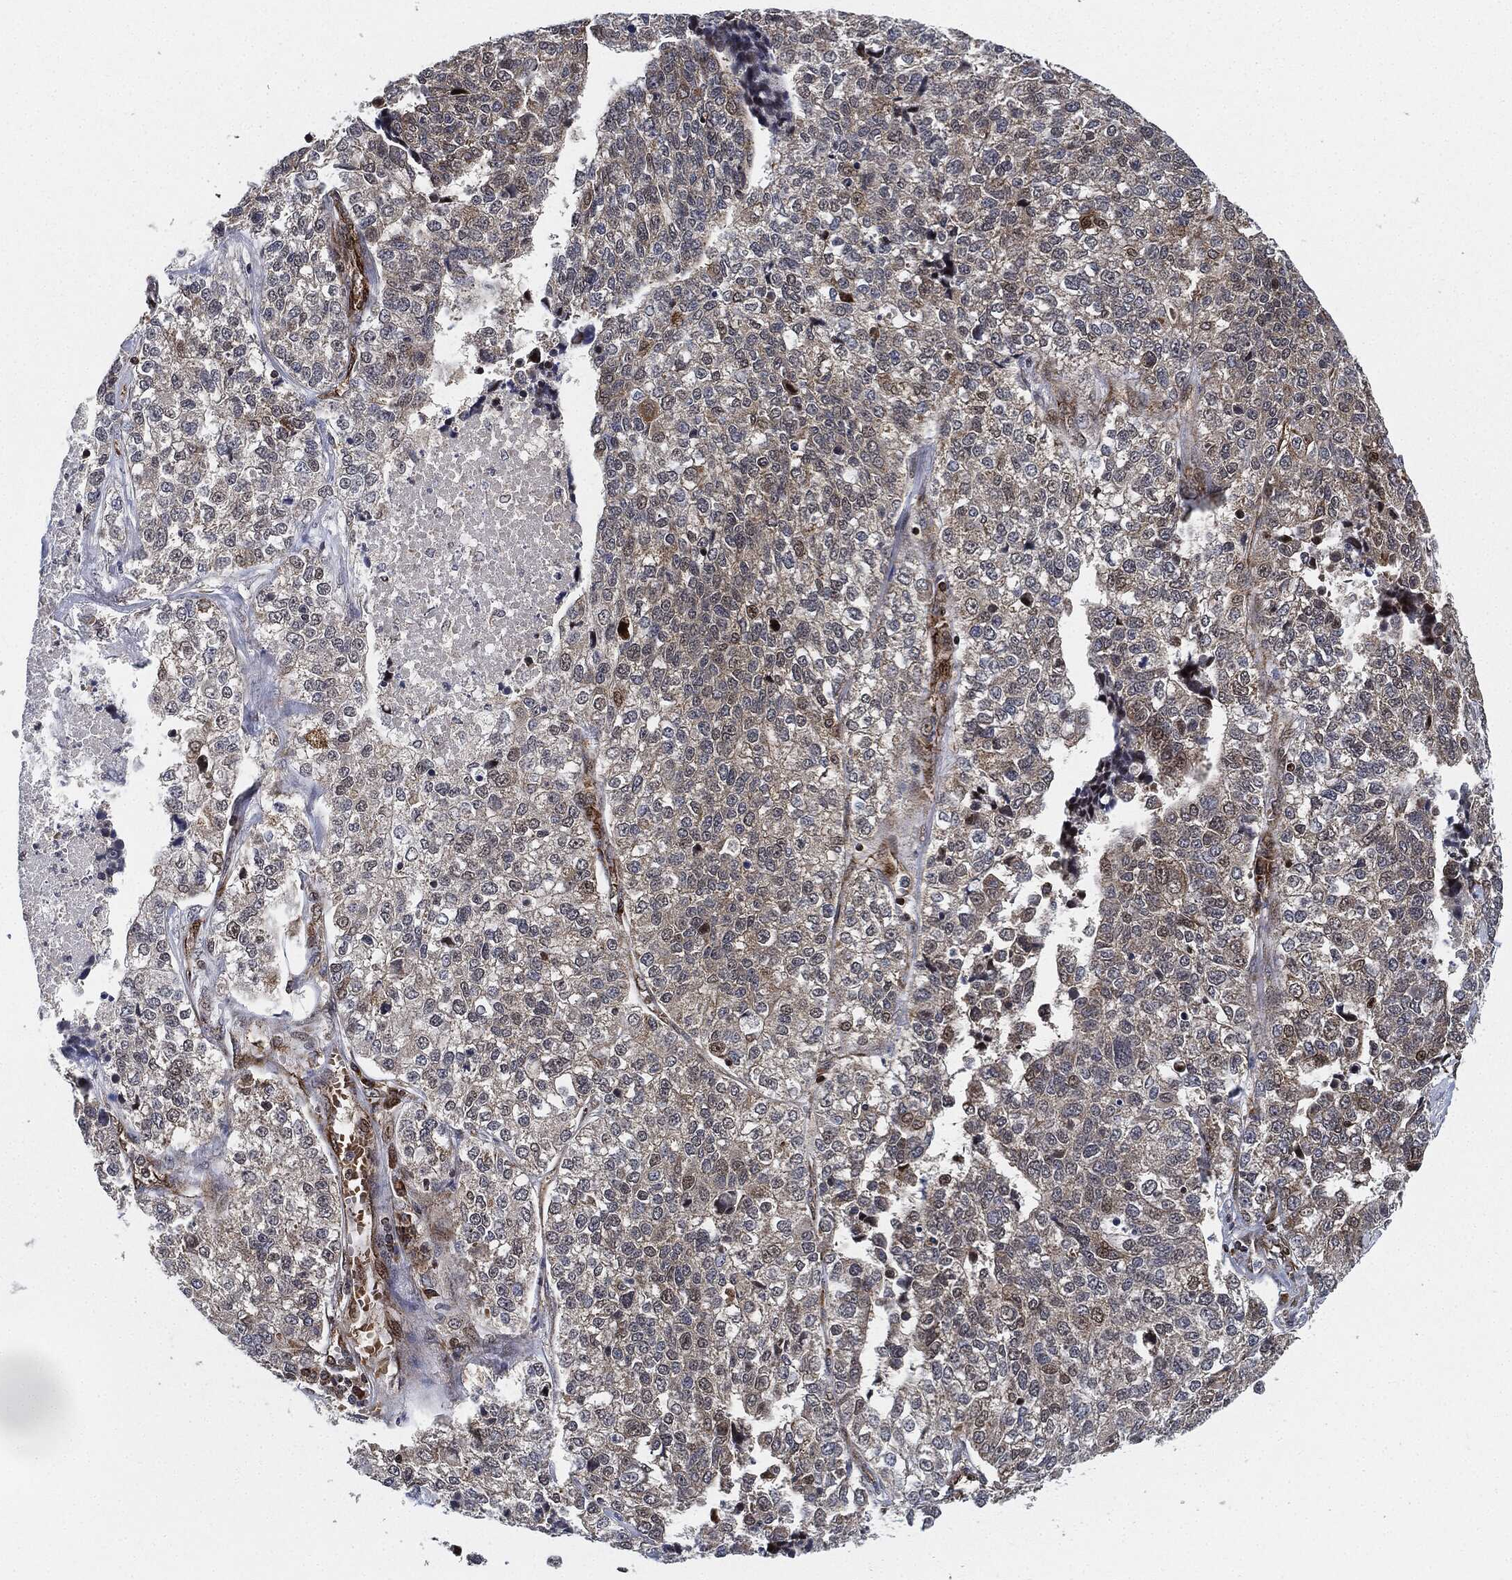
{"staining": {"intensity": "negative", "quantity": "none", "location": "none"}, "tissue": "lung cancer", "cell_type": "Tumor cells", "image_type": "cancer", "snomed": [{"axis": "morphology", "description": "Adenocarcinoma, NOS"}, {"axis": "topography", "description": "Lung"}], "caption": "This is an immunohistochemistry micrograph of human adenocarcinoma (lung). There is no positivity in tumor cells.", "gene": "RNASEL", "patient": {"sex": "male", "age": 49}}